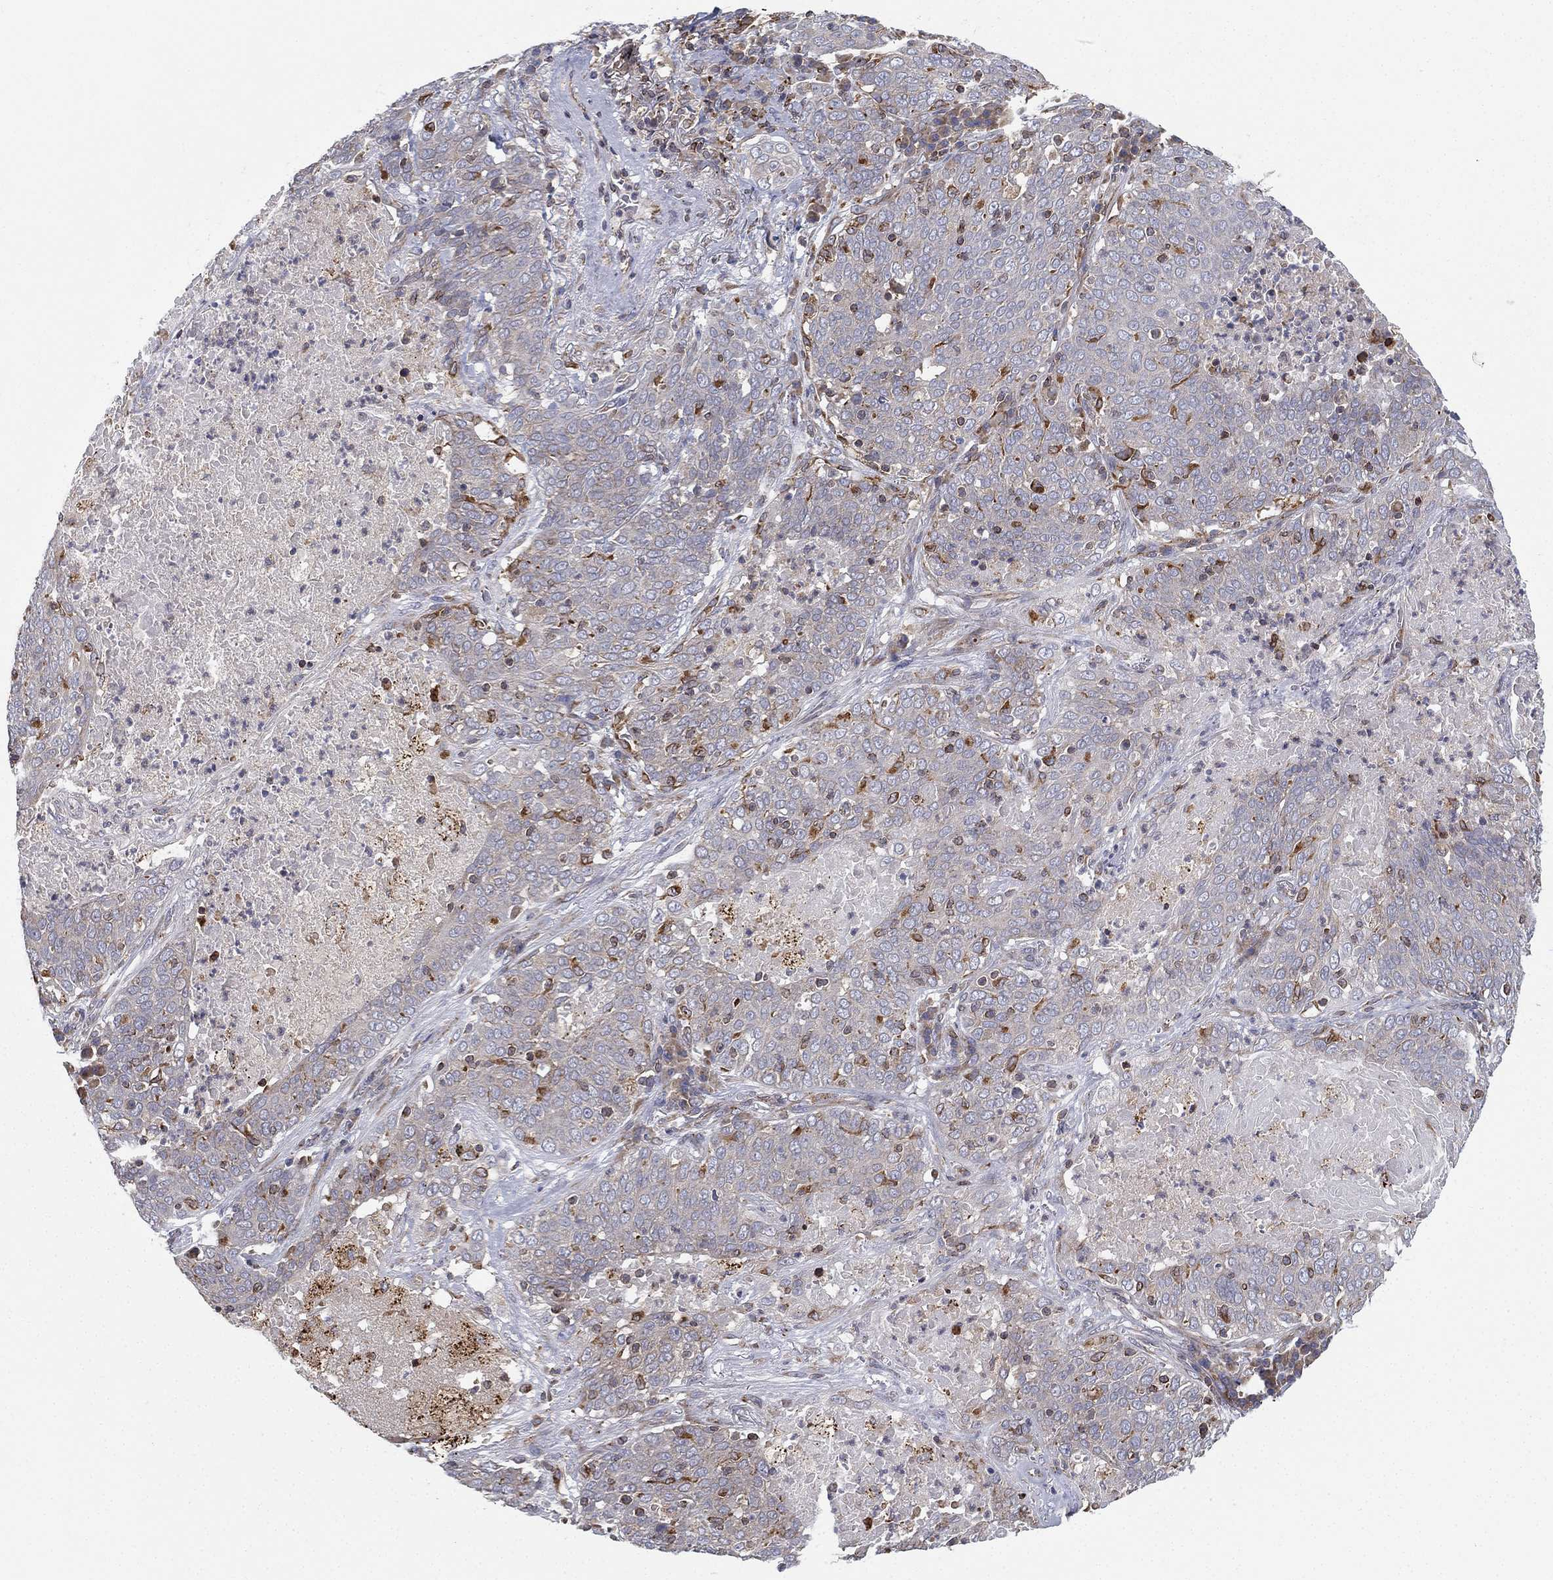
{"staining": {"intensity": "weak", "quantity": "<25%", "location": "cytoplasmic/membranous"}, "tissue": "lung cancer", "cell_type": "Tumor cells", "image_type": "cancer", "snomed": [{"axis": "morphology", "description": "Squamous cell carcinoma, NOS"}, {"axis": "topography", "description": "Lung"}], "caption": "Histopathology image shows no significant protein staining in tumor cells of lung cancer (squamous cell carcinoma).", "gene": "CYB5B", "patient": {"sex": "male", "age": 82}}